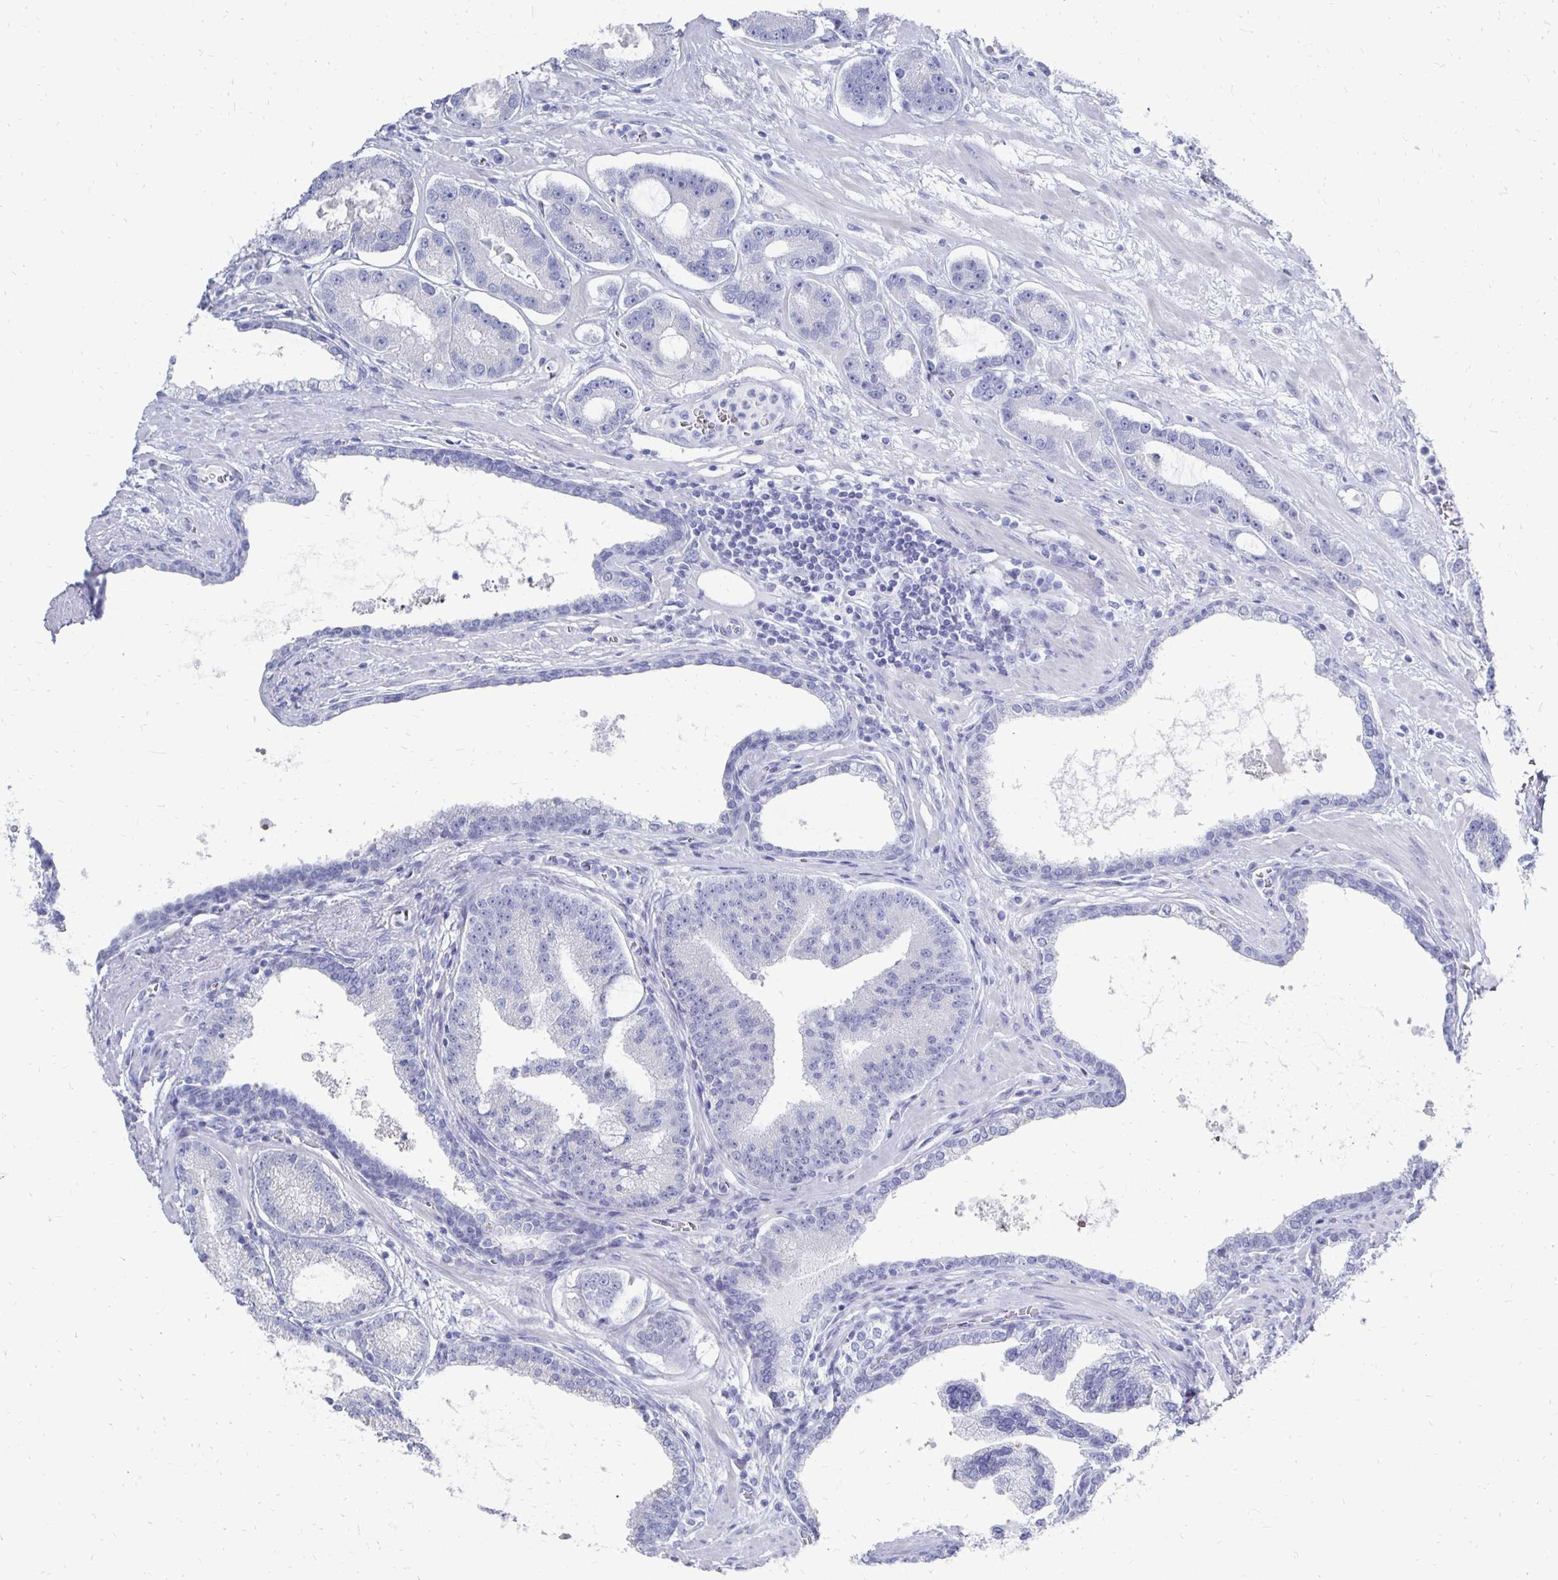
{"staining": {"intensity": "negative", "quantity": "none", "location": "none"}, "tissue": "prostate cancer", "cell_type": "Tumor cells", "image_type": "cancer", "snomed": [{"axis": "morphology", "description": "Adenocarcinoma, High grade"}, {"axis": "topography", "description": "Prostate"}], "caption": "The immunohistochemistry (IHC) histopathology image has no significant positivity in tumor cells of prostate cancer (adenocarcinoma (high-grade)) tissue. (Immunohistochemistry, brightfield microscopy, high magnification).", "gene": "SYCP3", "patient": {"sex": "male", "age": 65}}